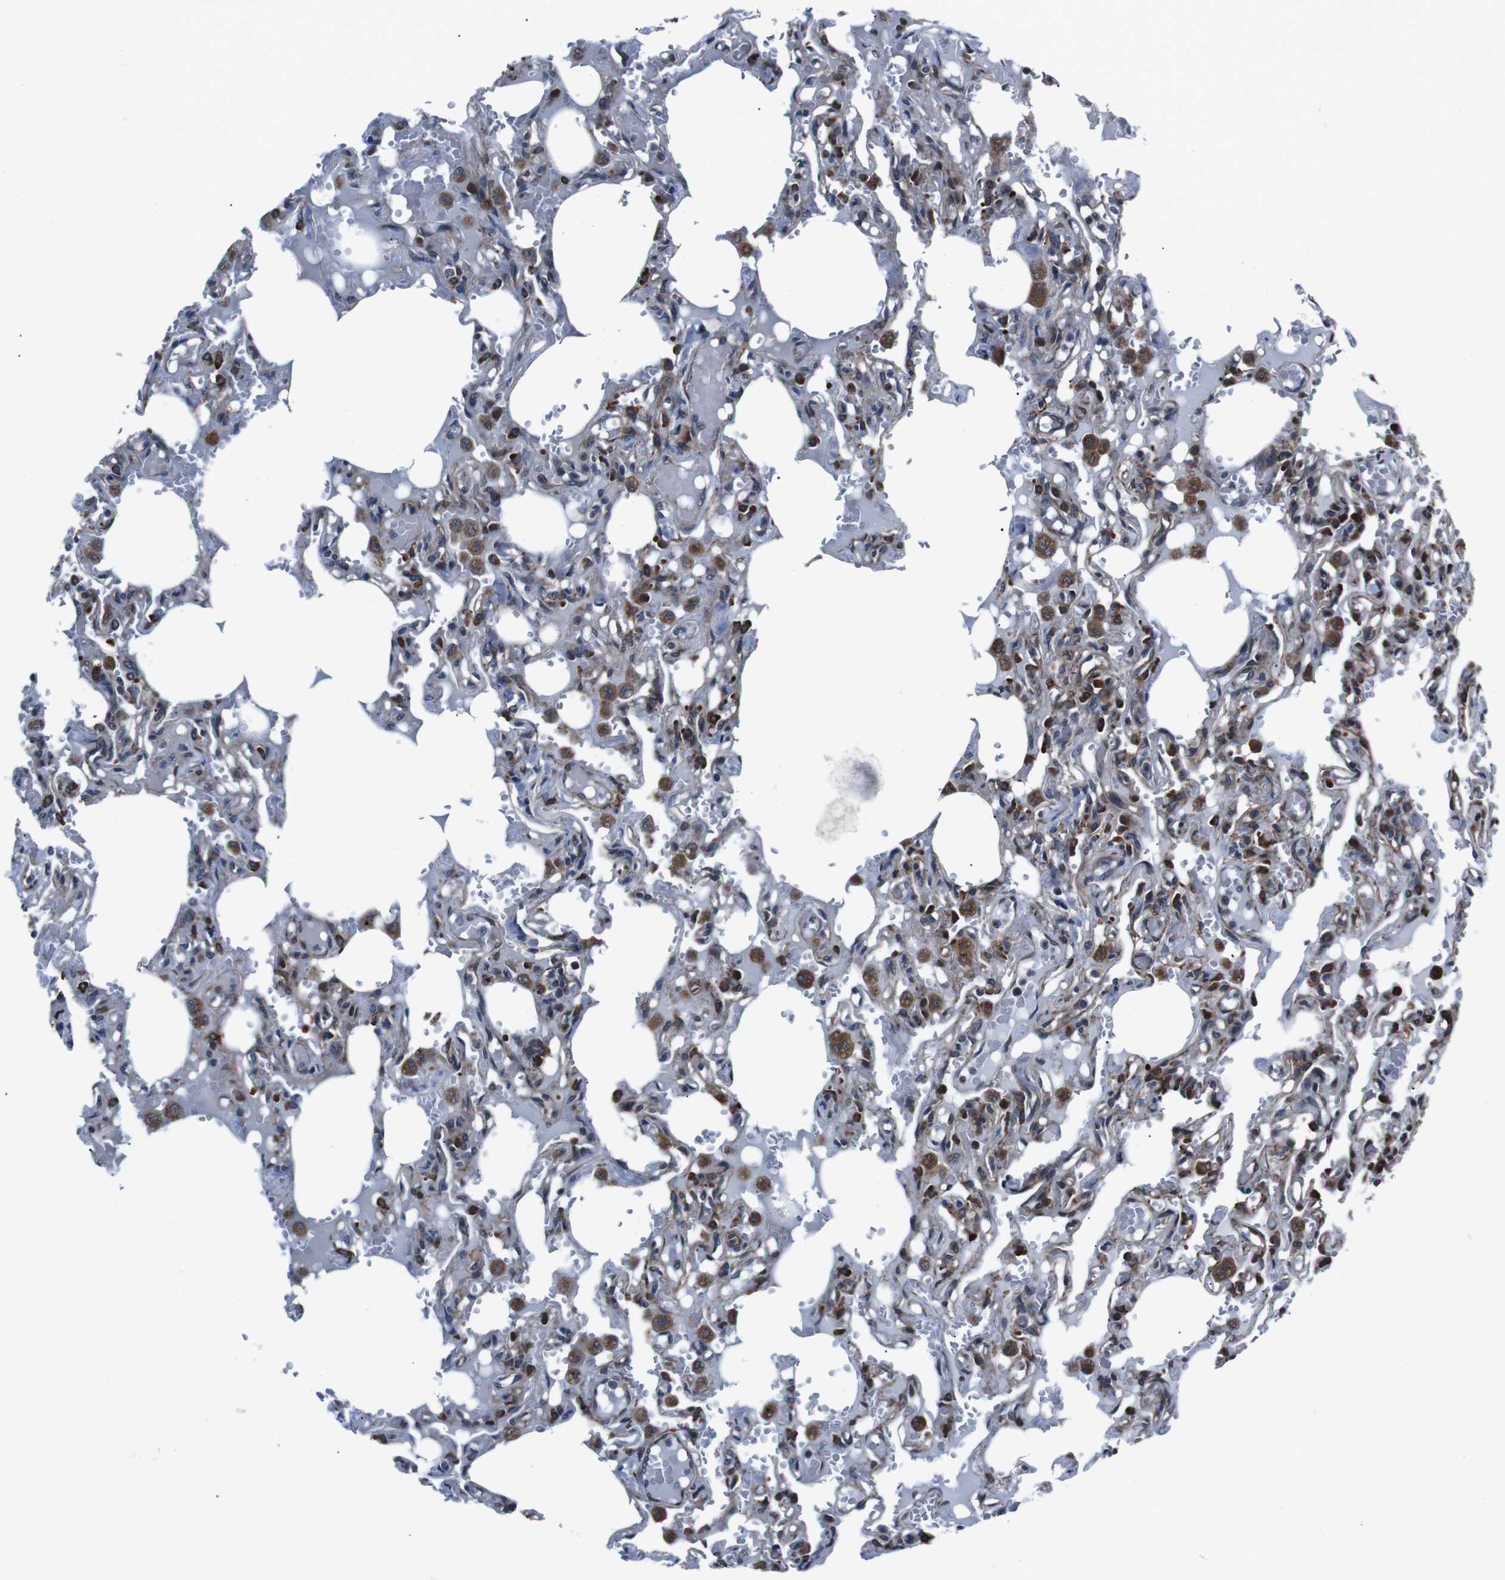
{"staining": {"intensity": "weak", "quantity": "25%-75%", "location": "cytoplasmic/membranous"}, "tissue": "lung", "cell_type": "Alveolar cells", "image_type": "normal", "snomed": [{"axis": "morphology", "description": "Normal tissue, NOS"}, {"axis": "topography", "description": "Lung"}], "caption": "Weak cytoplasmic/membranous protein staining is identified in about 25%-75% of alveolar cells in lung. (IHC, brightfield microscopy, high magnification).", "gene": "EIF4A2", "patient": {"sex": "male", "age": 21}}